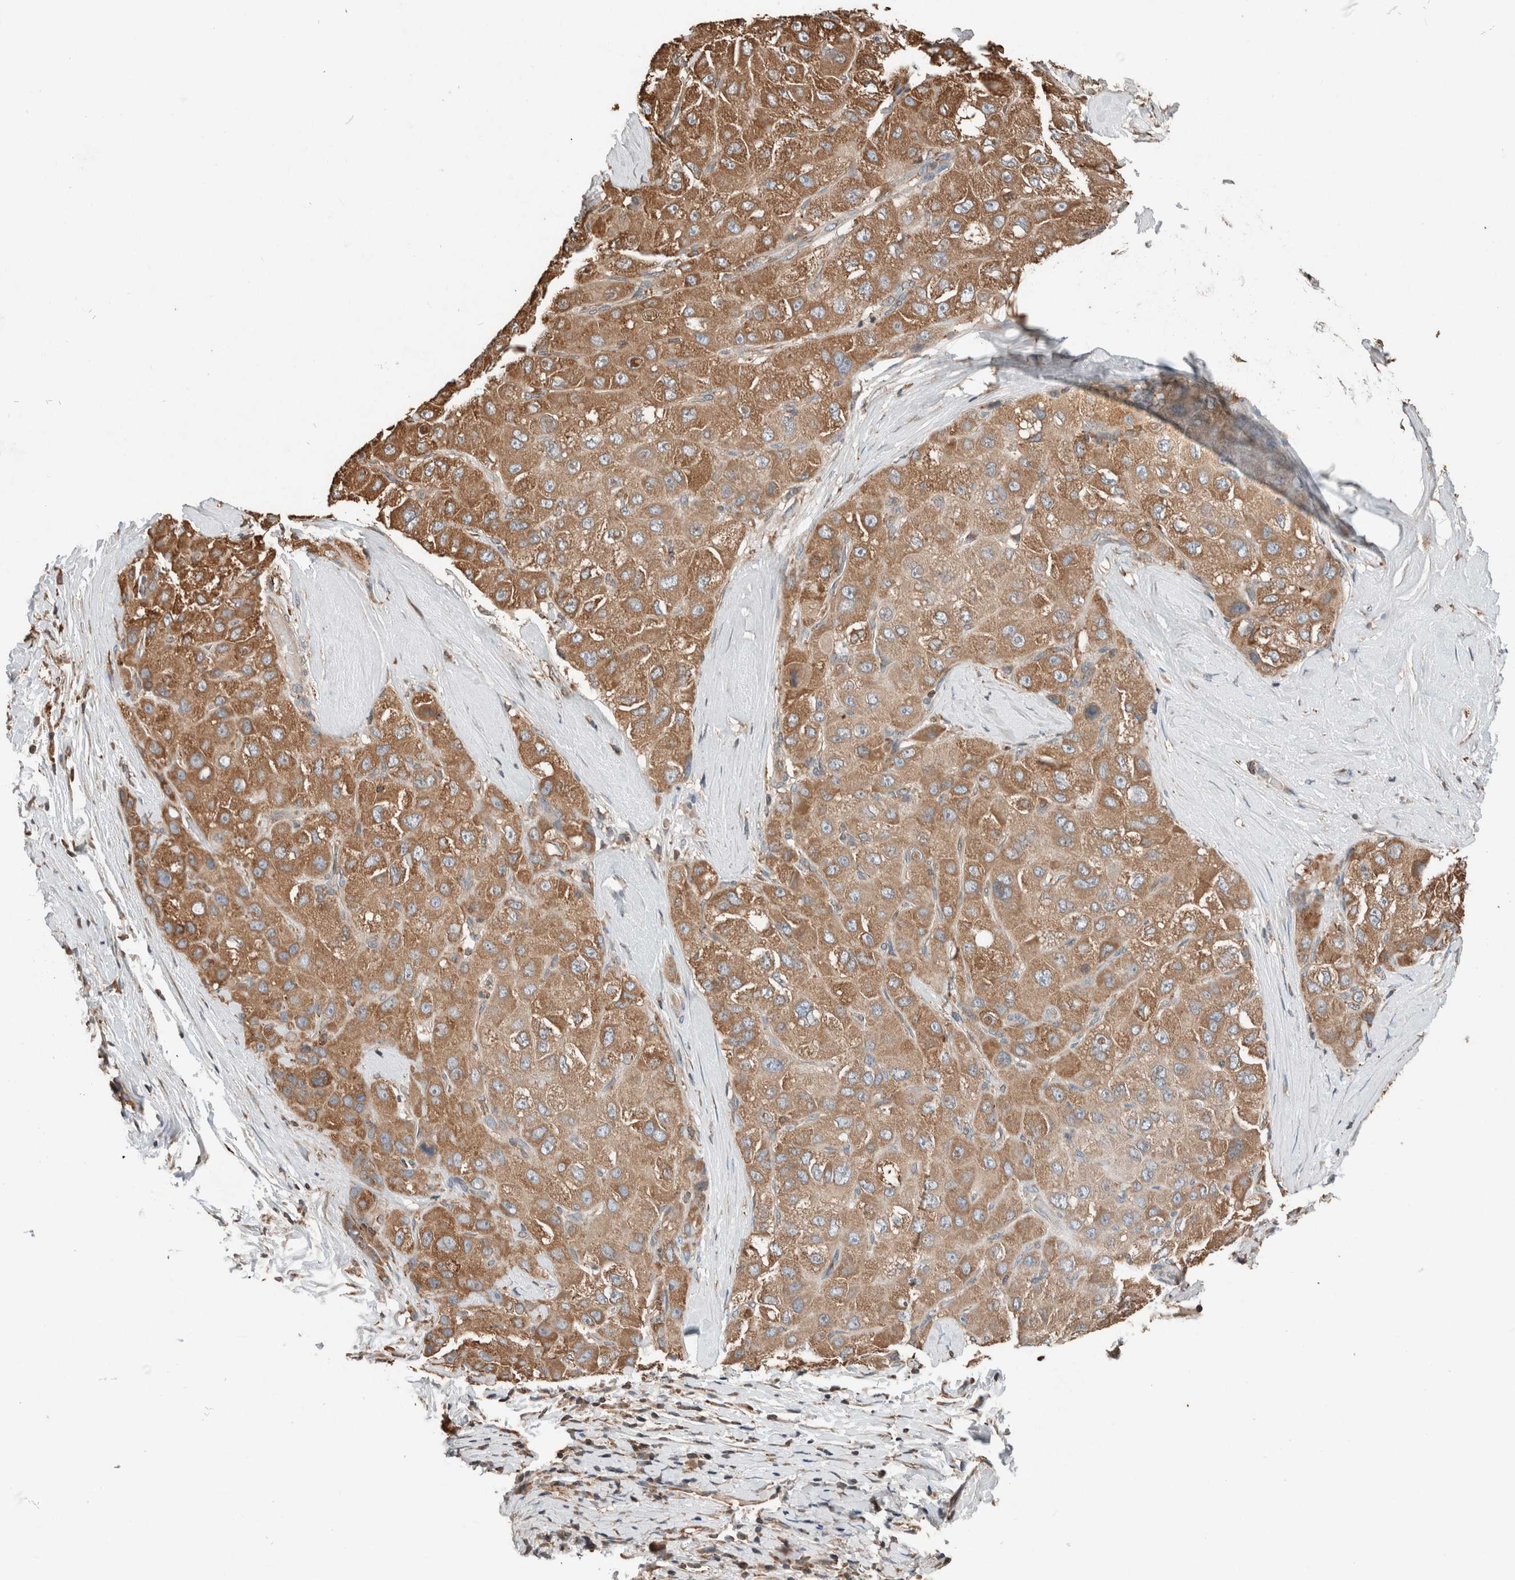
{"staining": {"intensity": "moderate", "quantity": ">75%", "location": "cytoplasmic/membranous"}, "tissue": "liver cancer", "cell_type": "Tumor cells", "image_type": "cancer", "snomed": [{"axis": "morphology", "description": "Carcinoma, Hepatocellular, NOS"}, {"axis": "topography", "description": "Liver"}], "caption": "An image showing moderate cytoplasmic/membranous expression in about >75% of tumor cells in liver cancer (hepatocellular carcinoma), as visualized by brown immunohistochemical staining.", "gene": "ERAP2", "patient": {"sex": "male", "age": 80}}